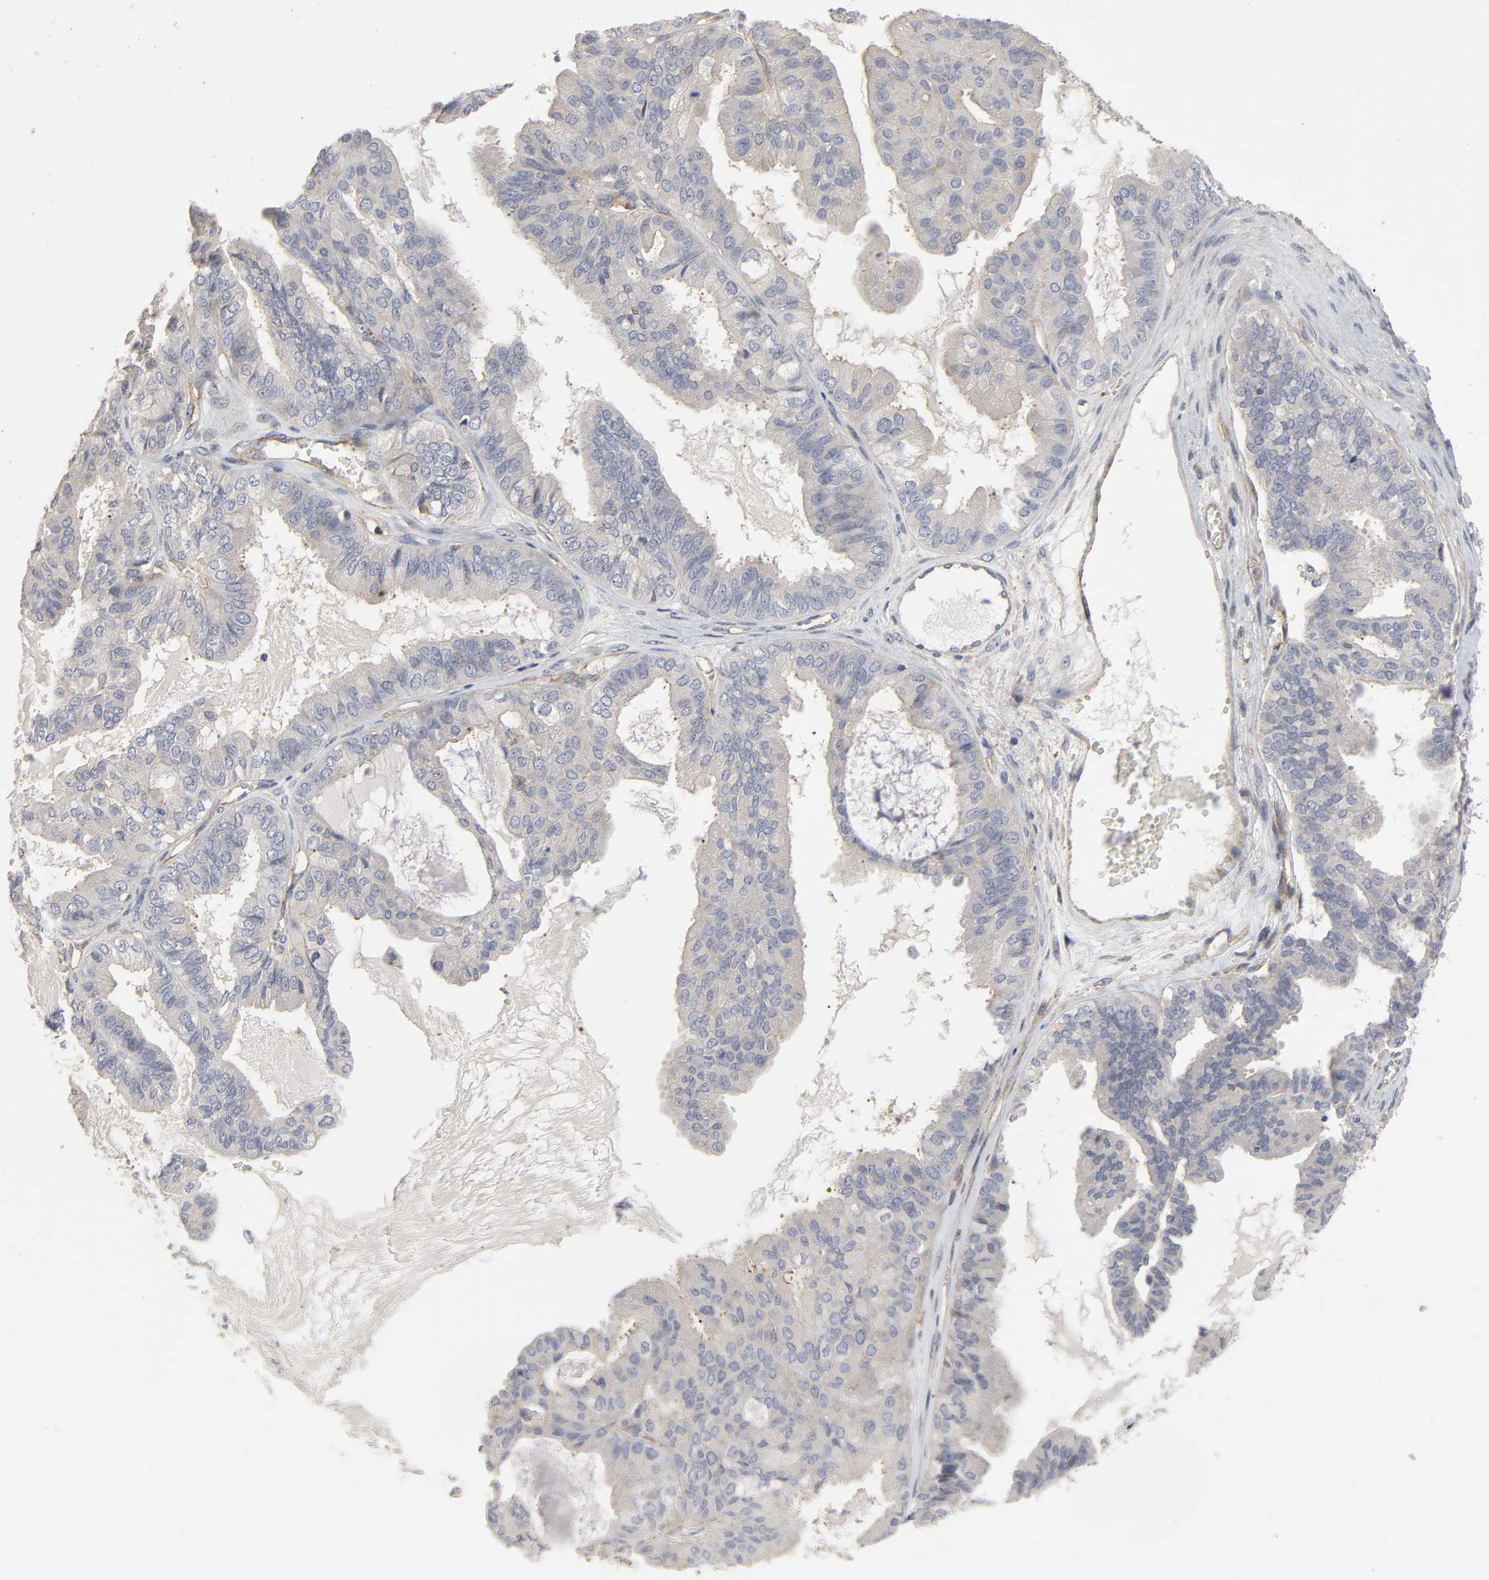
{"staining": {"intensity": "weak", "quantity": "25%-75%", "location": "cytoplasmic/membranous"}, "tissue": "ovarian cancer", "cell_type": "Tumor cells", "image_type": "cancer", "snomed": [{"axis": "morphology", "description": "Carcinoma, NOS"}, {"axis": "morphology", "description": "Carcinoma, endometroid"}, {"axis": "topography", "description": "Ovary"}], "caption": "Carcinoma (ovarian) stained for a protein reveals weak cytoplasmic/membranous positivity in tumor cells.", "gene": "SH3GLB1", "patient": {"sex": "female", "age": 50}}